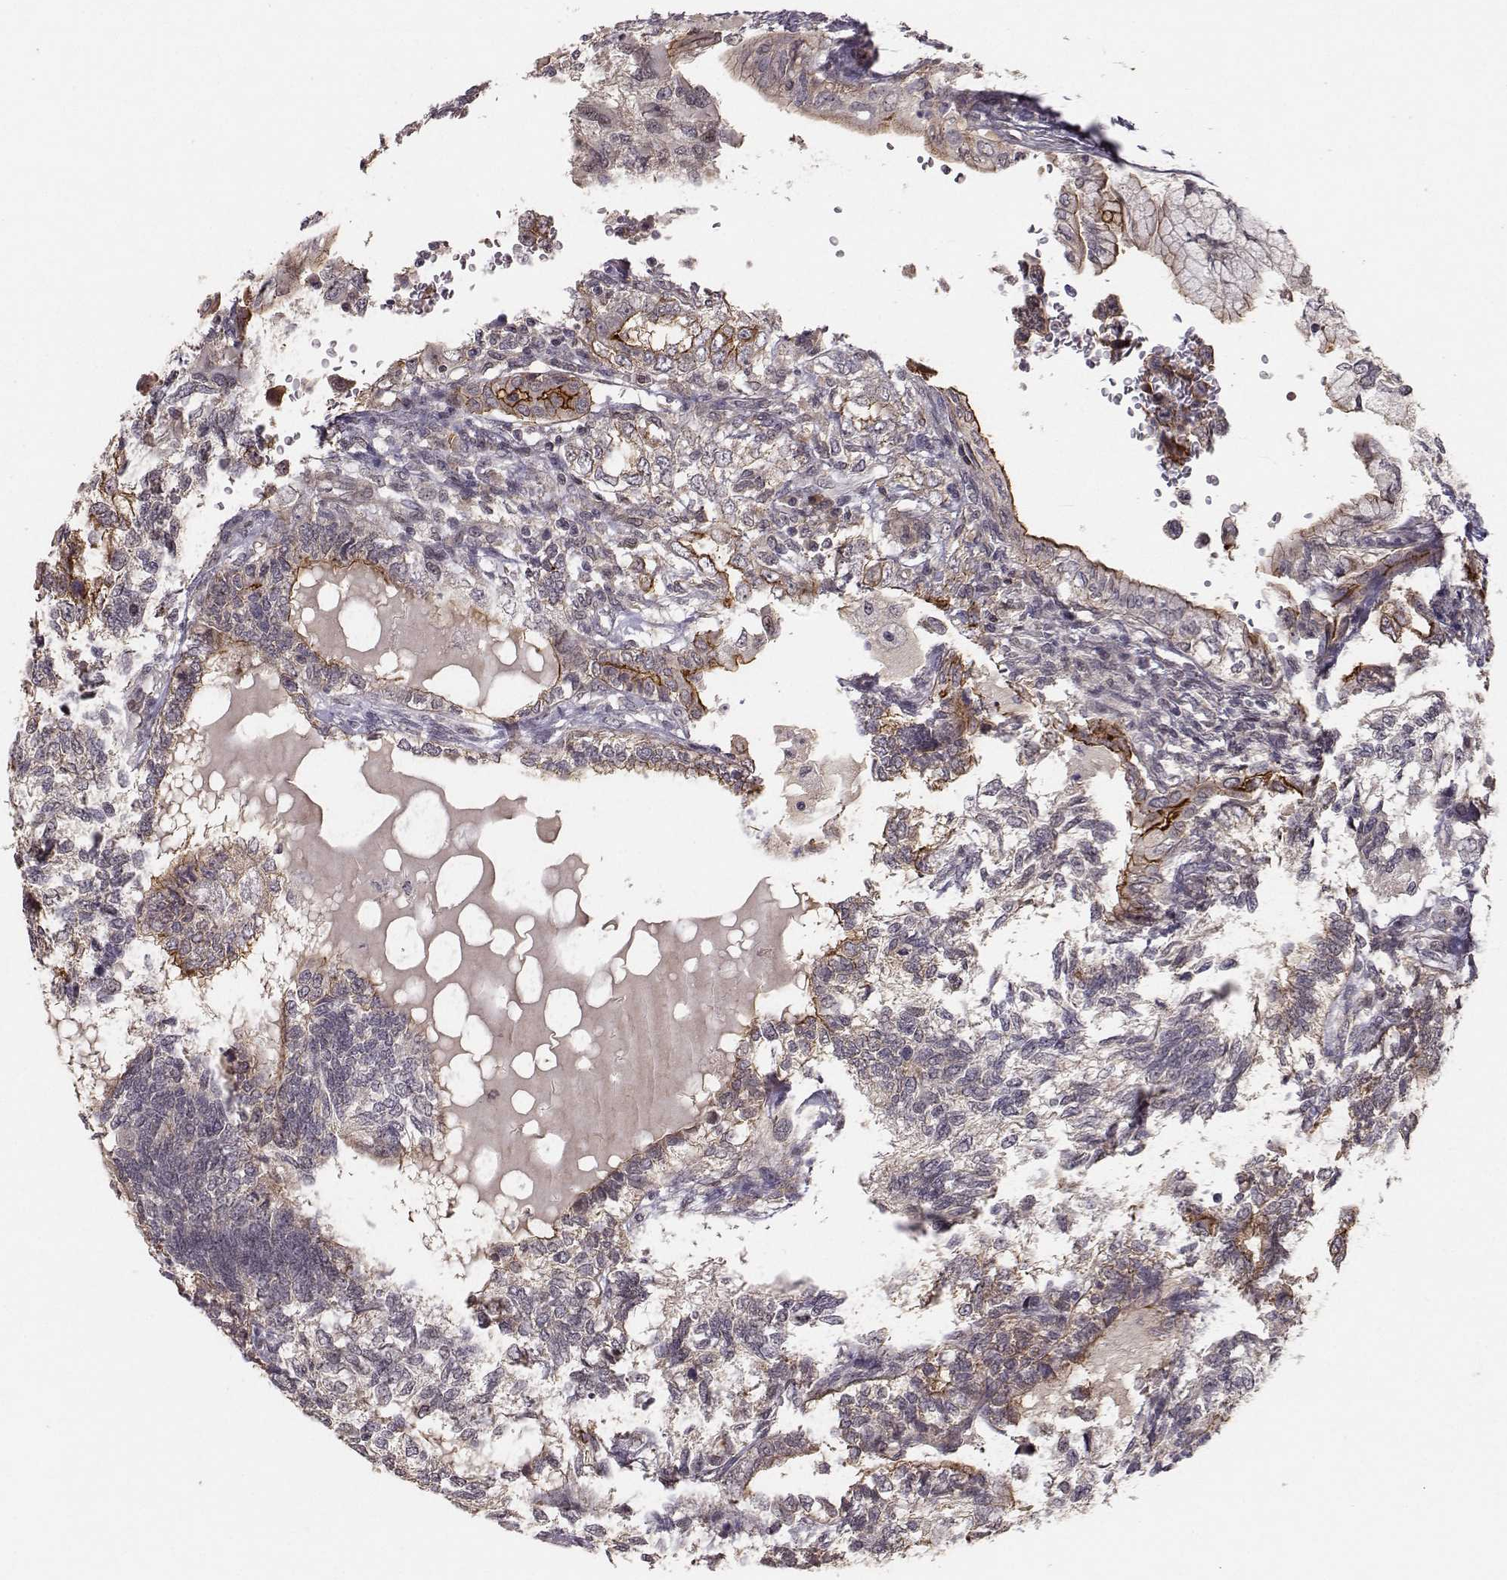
{"staining": {"intensity": "strong", "quantity": "<25%", "location": "cytoplasmic/membranous"}, "tissue": "testis cancer", "cell_type": "Tumor cells", "image_type": "cancer", "snomed": [{"axis": "morphology", "description": "Seminoma, NOS"}, {"axis": "morphology", "description": "Carcinoma, Embryonal, NOS"}, {"axis": "topography", "description": "Testis"}], "caption": "DAB immunohistochemical staining of human embryonal carcinoma (testis) displays strong cytoplasmic/membranous protein staining in about <25% of tumor cells.", "gene": "PLEKHG3", "patient": {"sex": "male", "age": 41}}